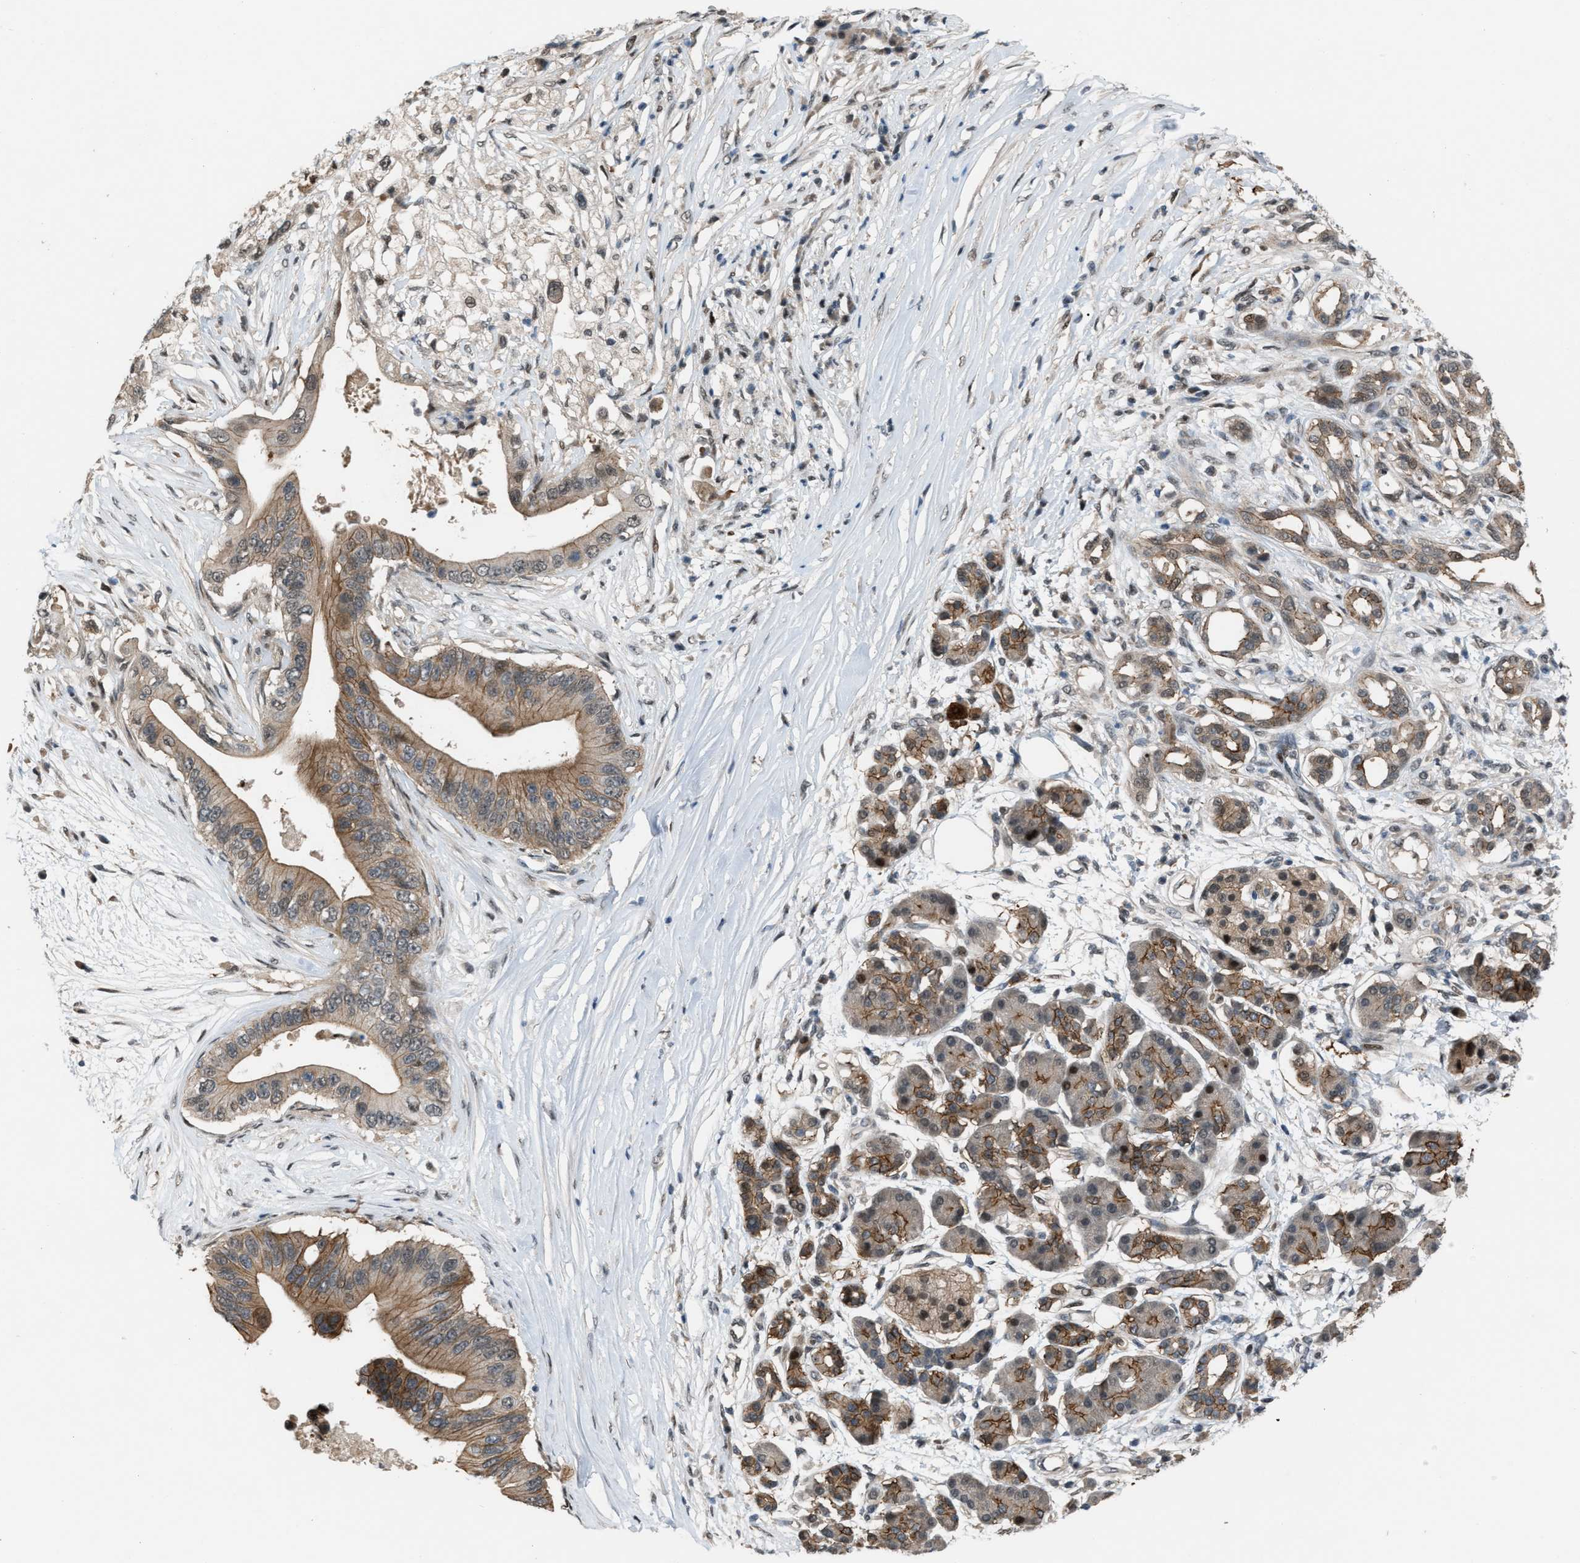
{"staining": {"intensity": "moderate", "quantity": ">75%", "location": "cytoplasmic/membranous,nuclear"}, "tissue": "pancreatic cancer", "cell_type": "Tumor cells", "image_type": "cancer", "snomed": [{"axis": "morphology", "description": "Adenocarcinoma, NOS"}, {"axis": "topography", "description": "Pancreas"}], "caption": "Protein expression analysis of pancreatic cancer (adenocarcinoma) demonstrates moderate cytoplasmic/membranous and nuclear staining in about >75% of tumor cells.", "gene": "RFFL", "patient": {"sex": "male", "age": 77}}